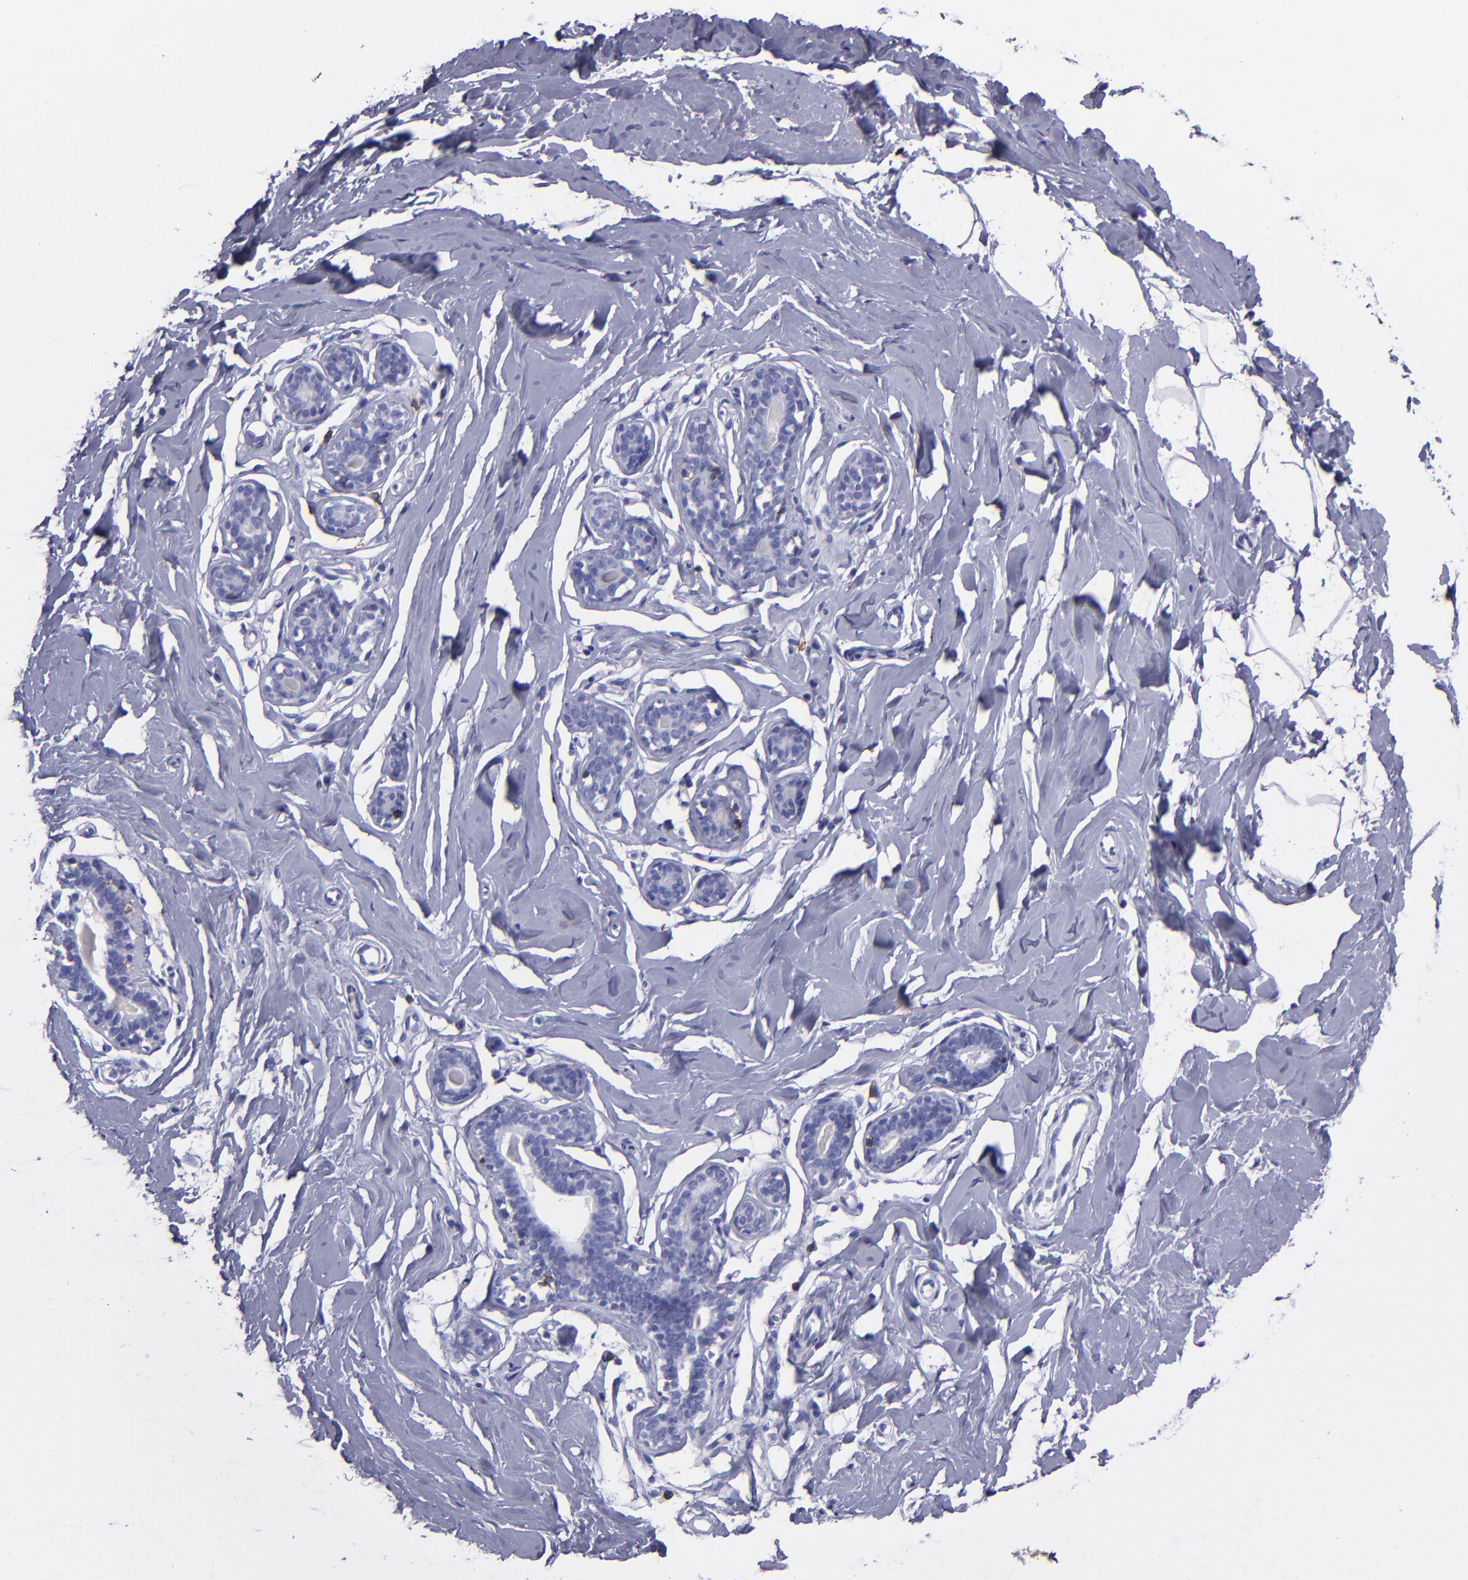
{"staining": {"intensity": "negative", "quantity": "none", "location": "none"}, "tissue": "breast", "cell_type": "Adipocytes", "image_type": "normal", "snomed": [{"axis": "morphology", "description": "Normal tissue, NOS"}, {"axis": "topography", "description": "Breast"}], "caption": "Immunohistochemical staining of normal breast exhibits no significant expression in adipocytes. Nuclei are stained in blue.", "gene": "CD6", "patient": {"sex": "female", "age": 23}}